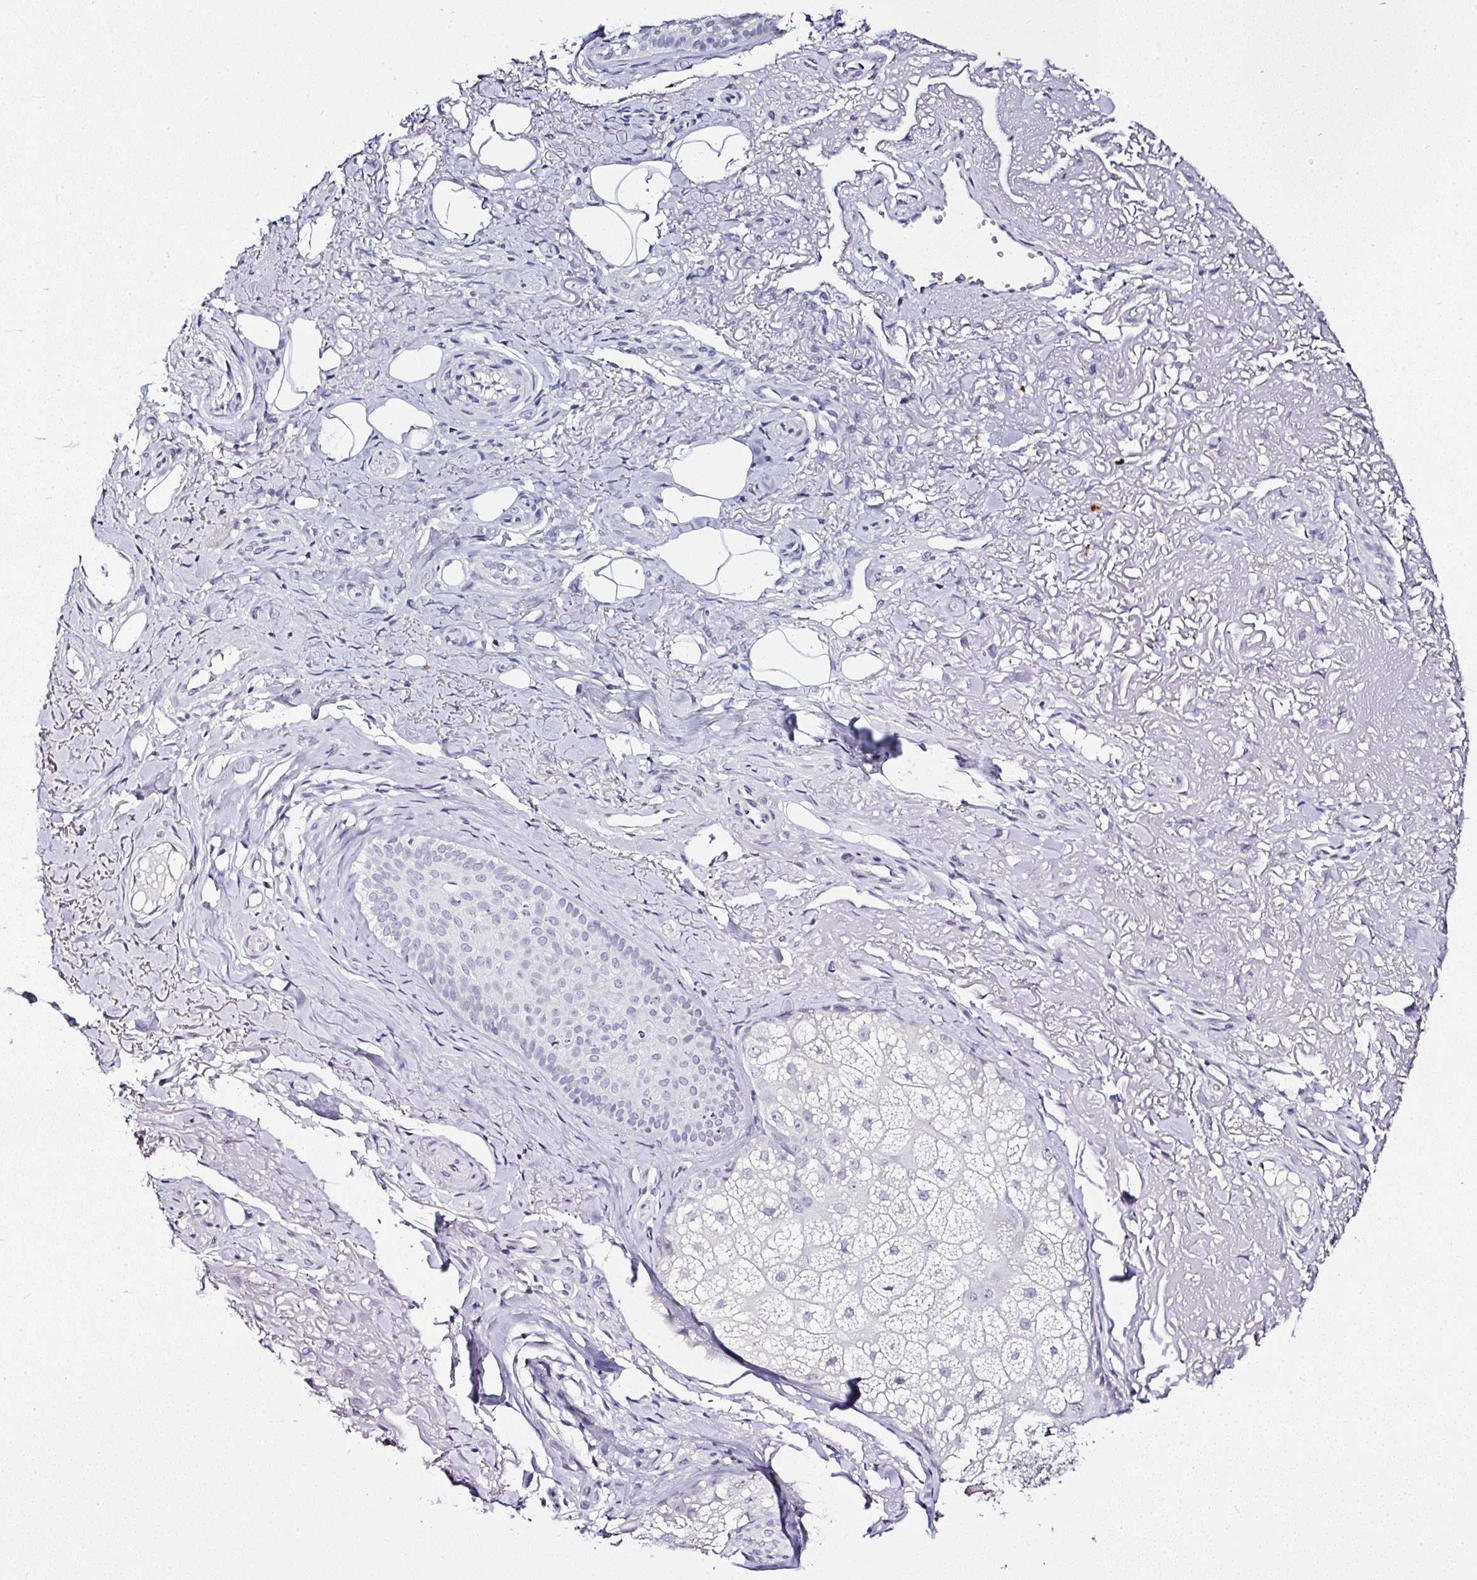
{"staining": {"intensity": "negative", "quantity": "none", "location": "none"}, "tissue": "skin cancer", "cell_type": "Tumor cells", "image_type": "cancer", "snomed": [{"axis": "morphology", "description": "Squamous cell carcinoma, NOS"}, {"axis": "topography", "description": "Skin"}], "caption": "IHC of human skin squamous cell carcinoma exhibits no expression in tumor cells.", "gene": "SERPINB3", "patient": {"sex": "male", "age": 86}}